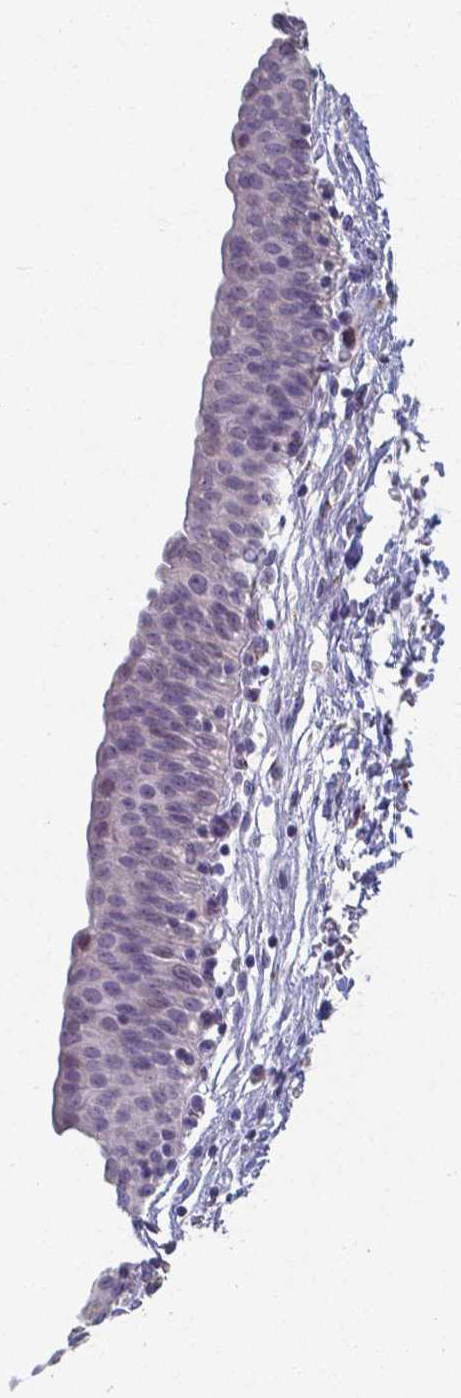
{"staining": {"intensity": "negative", "quantity": "none", "location": "none"}, "tissue": "urinary bladder", "cell_type": "Urothelial cells", "image_type": "normal", "snomed": [{"axis": "morphology", "description": "Normal tissue, NOS"}, {"axis": "topography", "description": "Urinary bladder"}], "caption": "The image exhibits no staining of urothelial cells in benign urinary bladder. The staining was performed using DAB to visualize the protein expression in brown, while the nuclei were stained in blue with hematoxylin (Magnification: 20x).", "gene": "PLA2R1", "patient": {"sex": "male", "age": 56}}